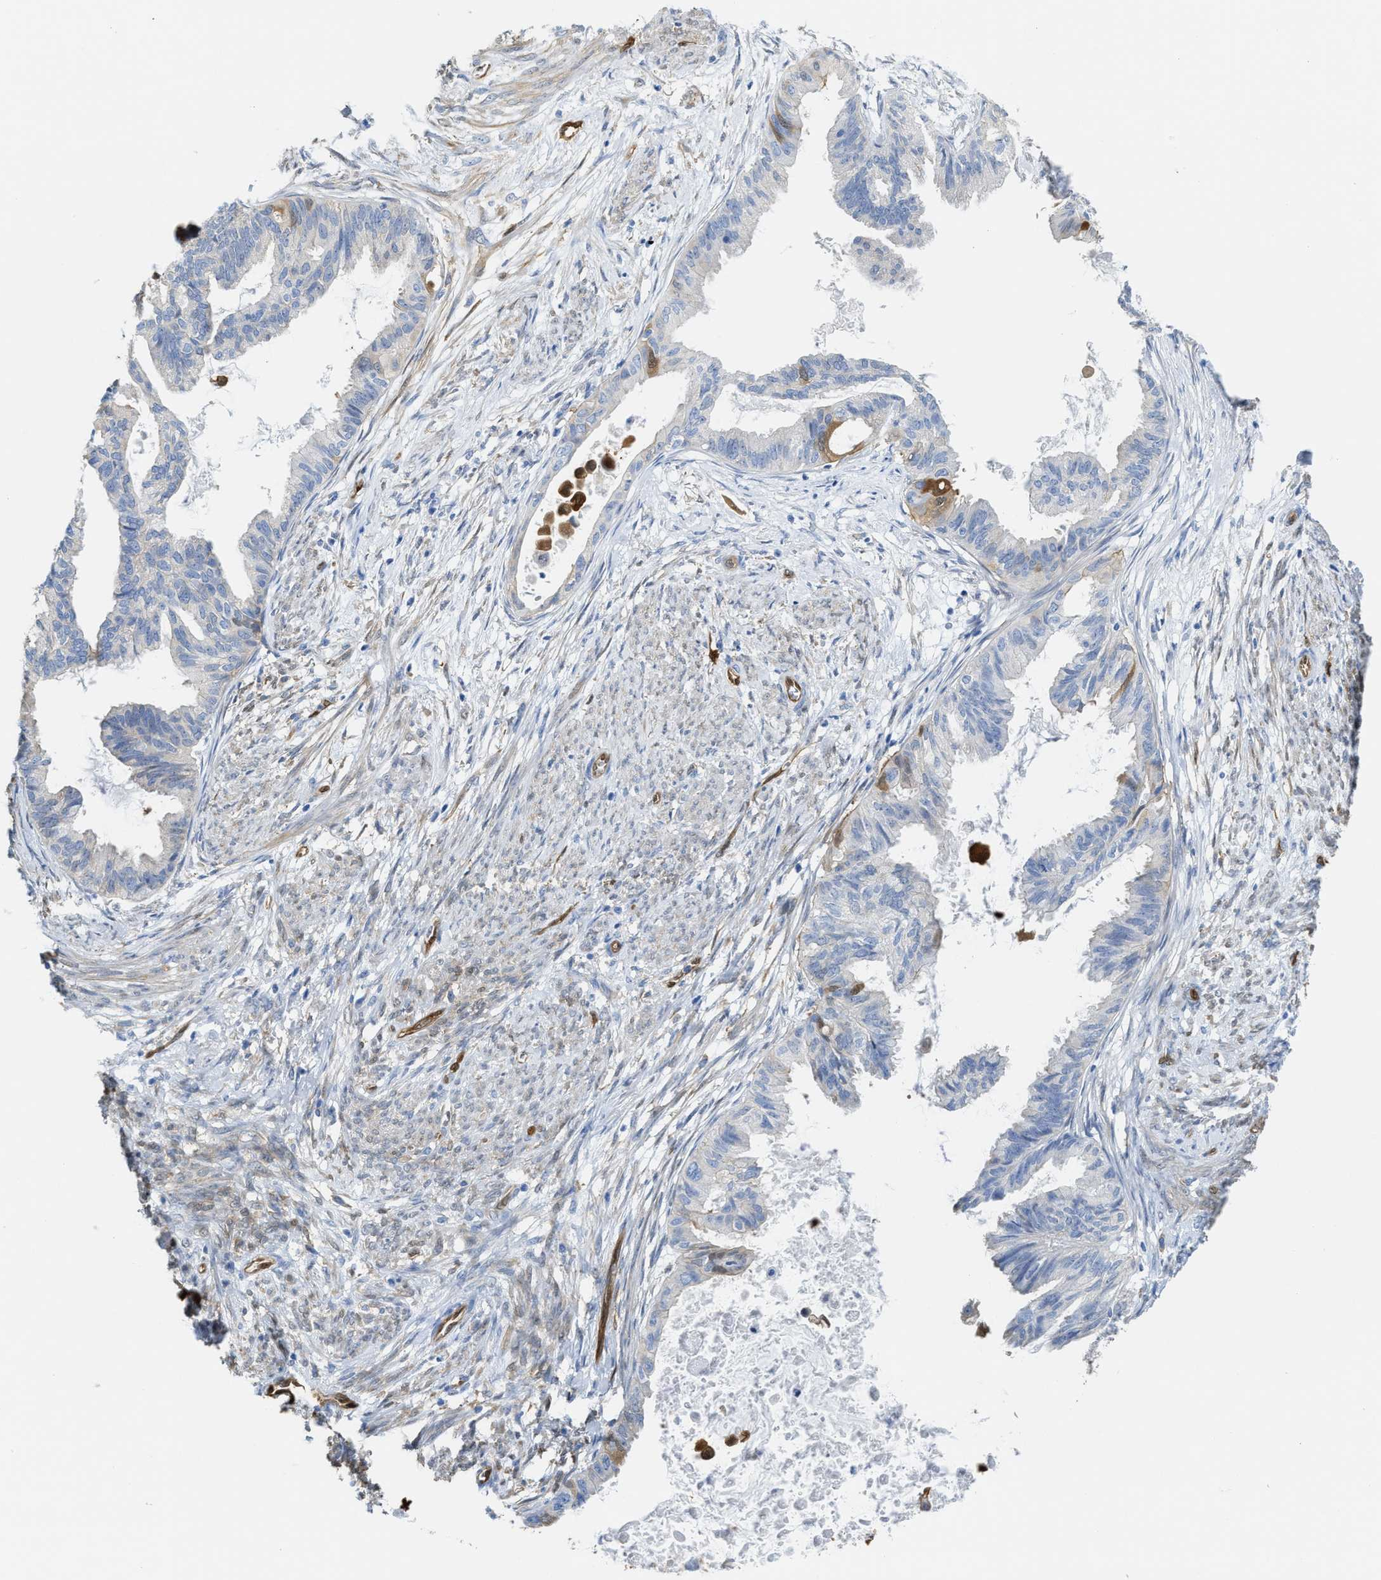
{"staining": {"intensity": "negative", "quantity": "none", "location": "none"}, "tissue": "cervical cancer", "cell_type": "Tumor cells", "image_type": "cancer", "snomed": [{"axis": "morphology", "description": "Normal tissue, NOS"}, {"axis": "morphology", "description": "Adenocarcinoma, NOS"}, {"axis": "topography", "description": "Cervix"}, {"axis": "topography", "description": "Endometrium"}], "caption": "Image shows no protein expression in tumor cells of cervical cancer (adenocarcinoma) tissue.", "gene": "ASS1", "patient": {"sex": "female", "age": 86}}